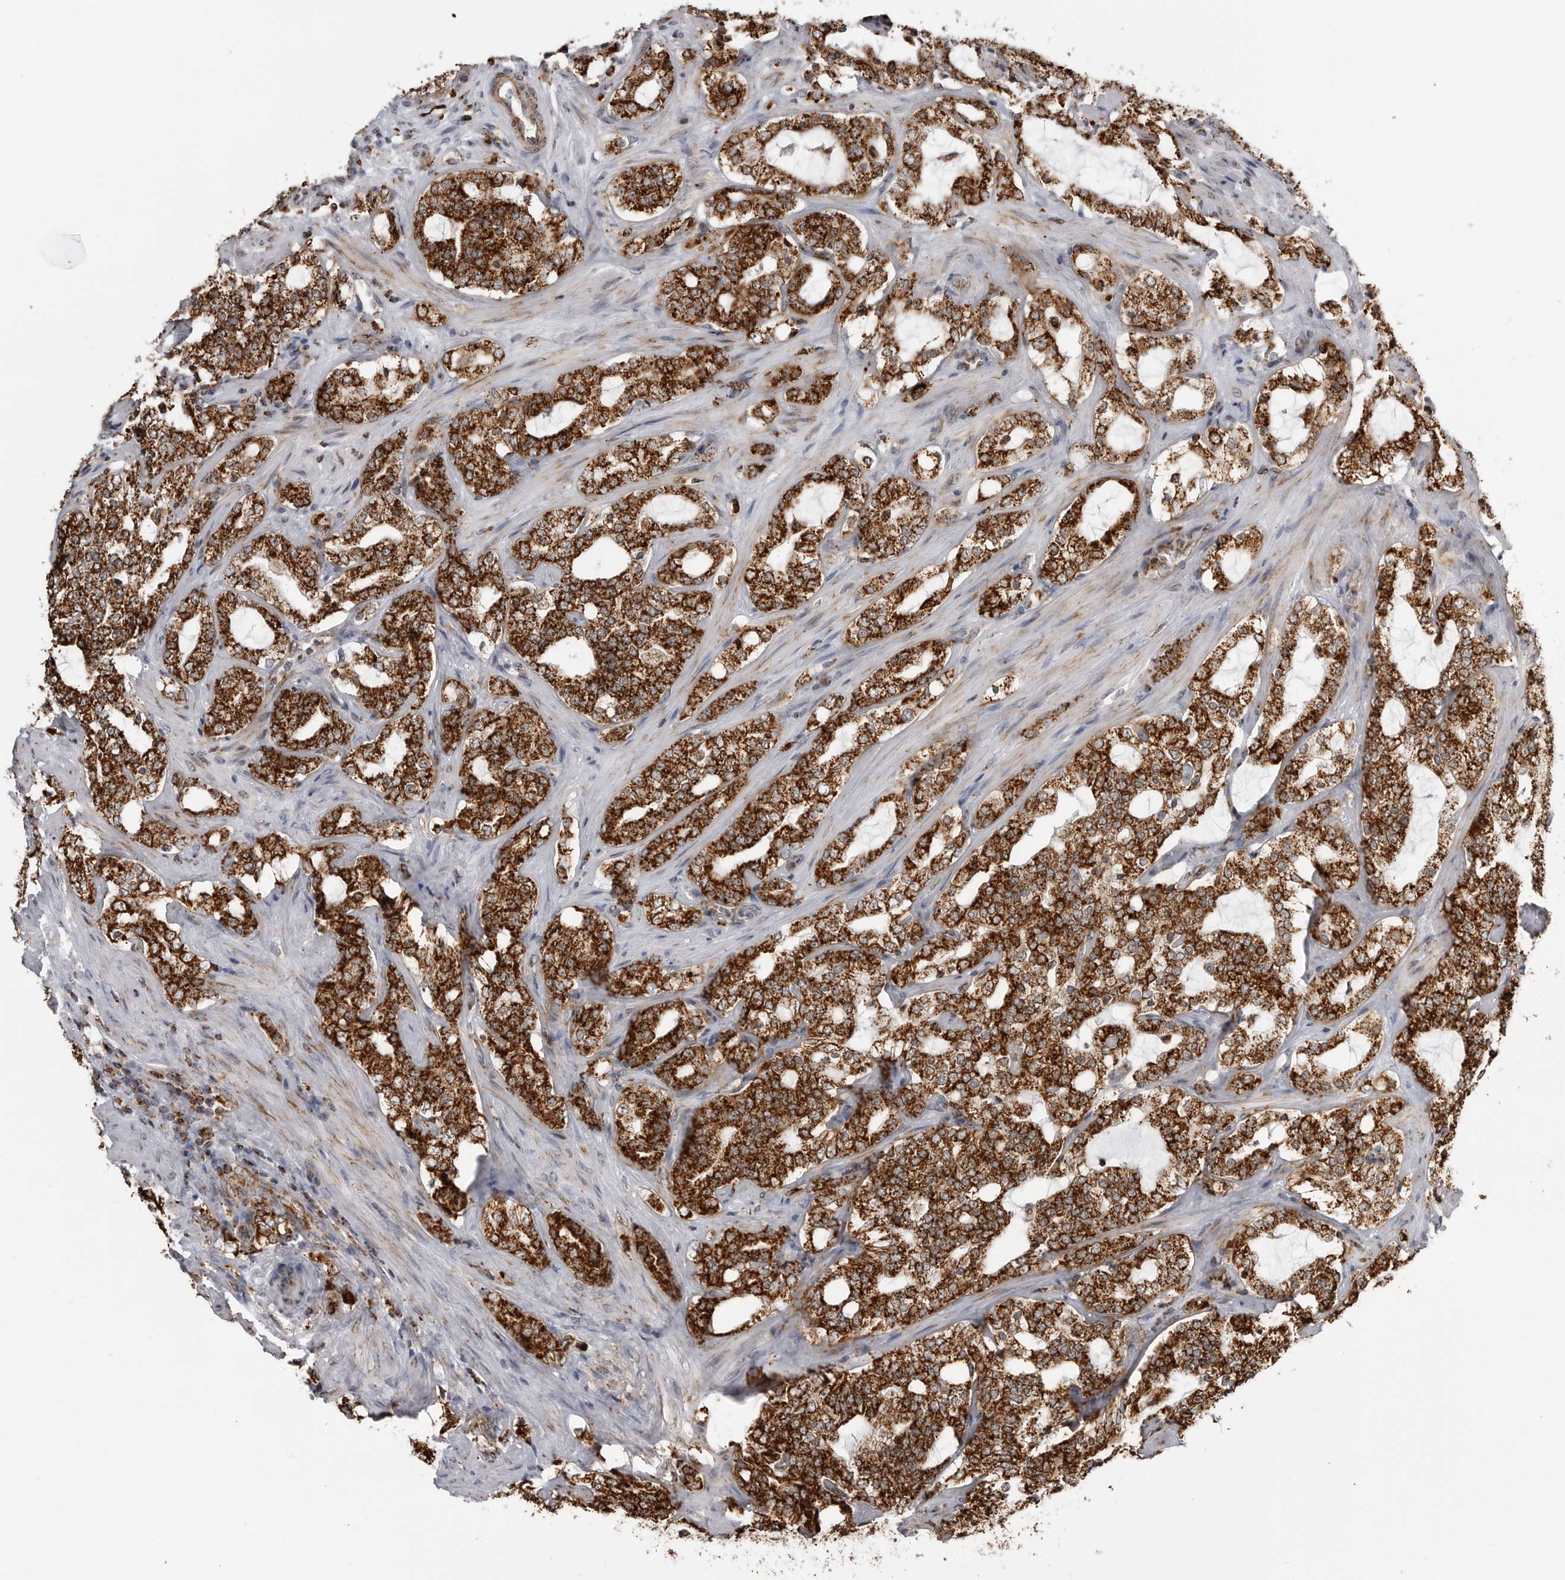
{"staining": {"intensity": "strong", "quantity": ">75%", "location": "cytoplasmic/membranous"}, "tissue": "prostate cancer", "cell_type": "Tumor cells", "image_type": "cancer", "snomed": [{"axis": "morphology", "description": "Adenocarcinoma, High grade"}, {"axis": "topography", "description": "Prostate"}], "caption": "A brown stain highlights strong cytoplasmic/membranous positivity of a protein in human prostate adenocarcinoma (high-grade) tumor cells. Immunohistochemistry (ihc) stains the protein of interest in brown and the nuclei are stained blue.", "gene": "COX5A", "patient": {"sex": "male", "age": 64}}